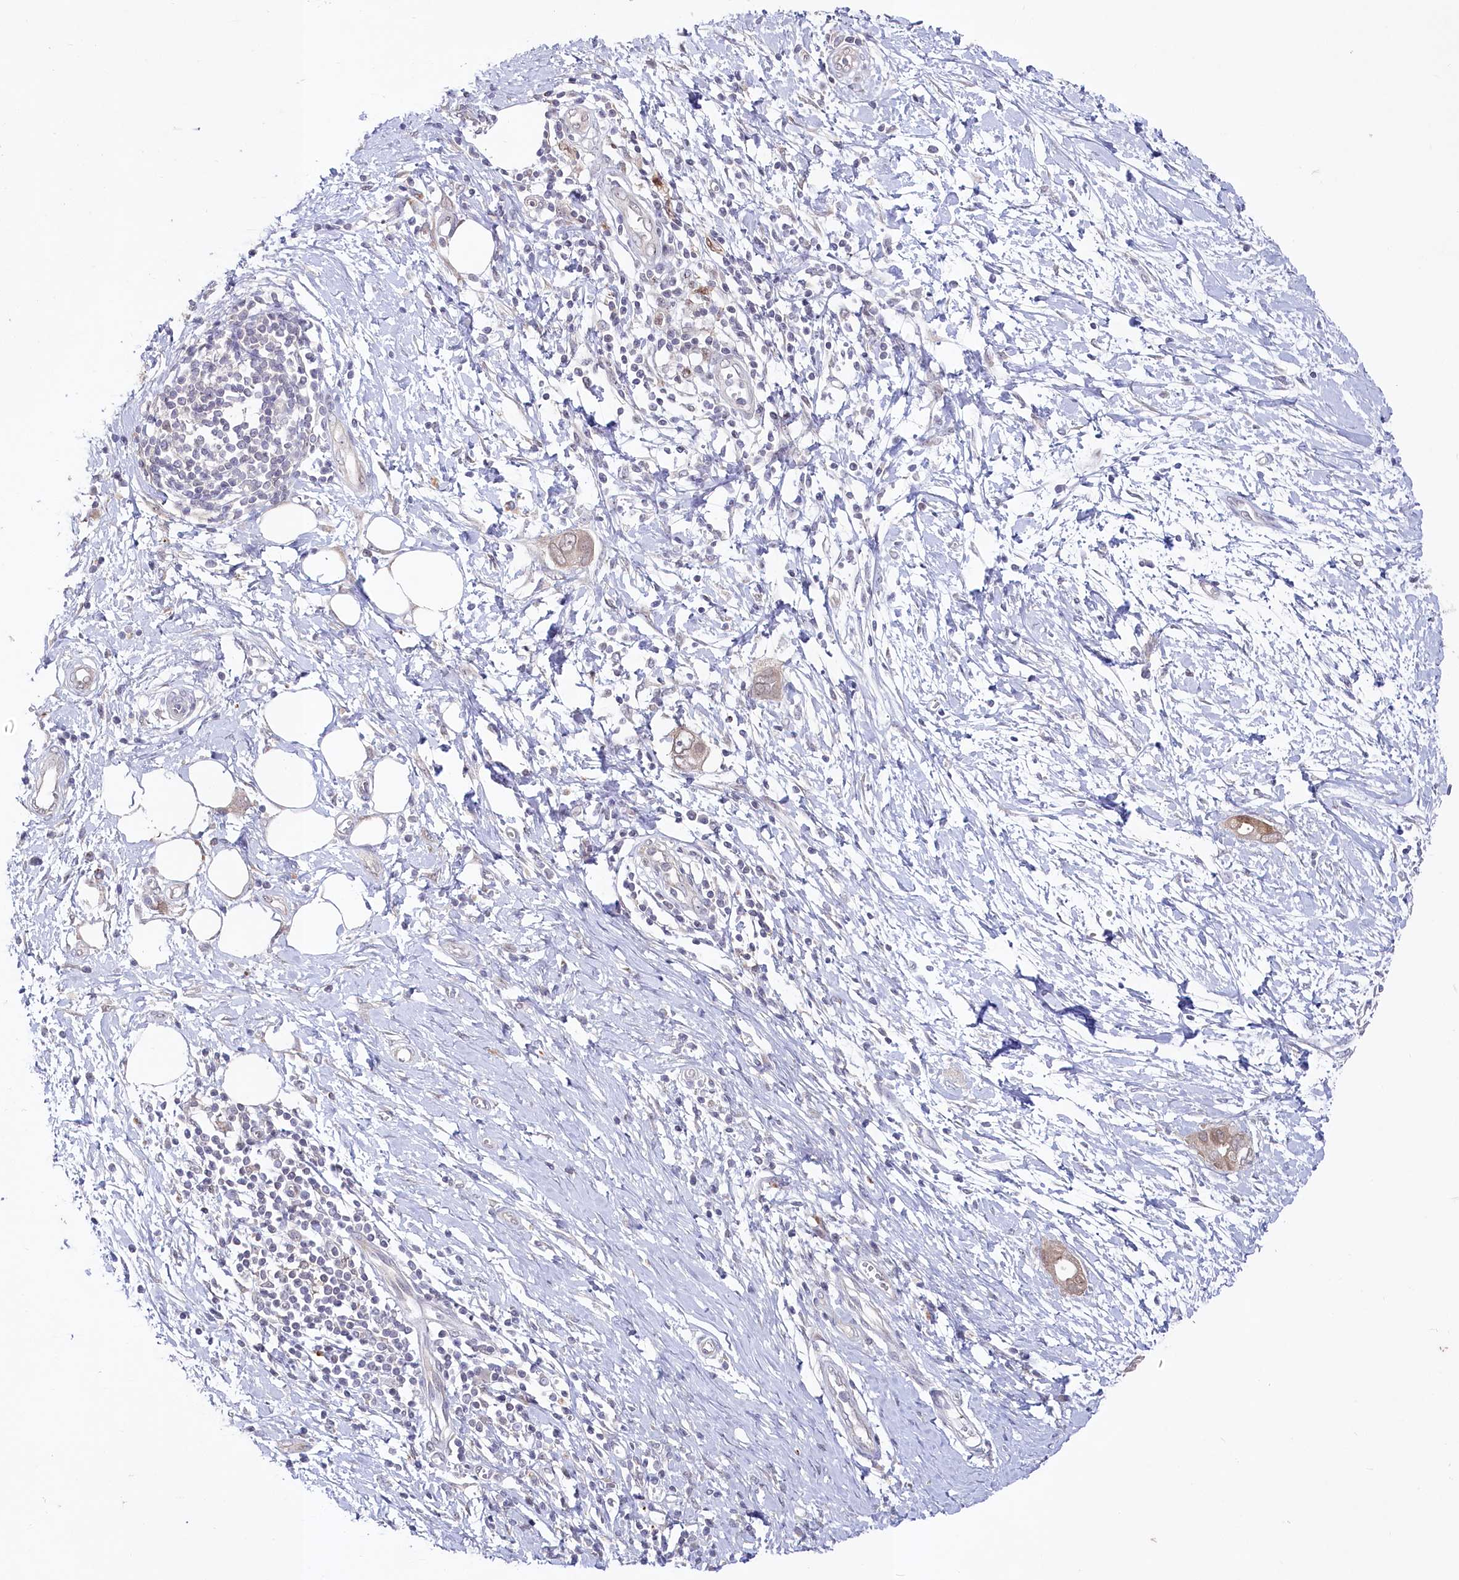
{"staining": {"intensity": "moderate", "quantity": "25%-75%", "location": "cytoplasmic/membranous,nuclear"}, "tissue": "pancreatic cancer", "cell_type": "Tumor cells", "image_type": "cancer", "snomed": [{"axis": "morphology", "description": "Normal tissue, NOS"}, {"axis": "morphology", "description": "Adenocarcinoma, NOS"}, {"axis": "topography", "description": "Pancreas"}, {"axis": "topography", "description": "Peripheral nerve tissue"}], "caption": "Human pancreatic cancer stained for a protein (brown) reveals moderate cytoplasmic/membranous and nuclear positive positivity in approximately 25%-75% of tumor cells.", "gene": "AAMDC", "patient": {"sex": "male", "age": 59}}